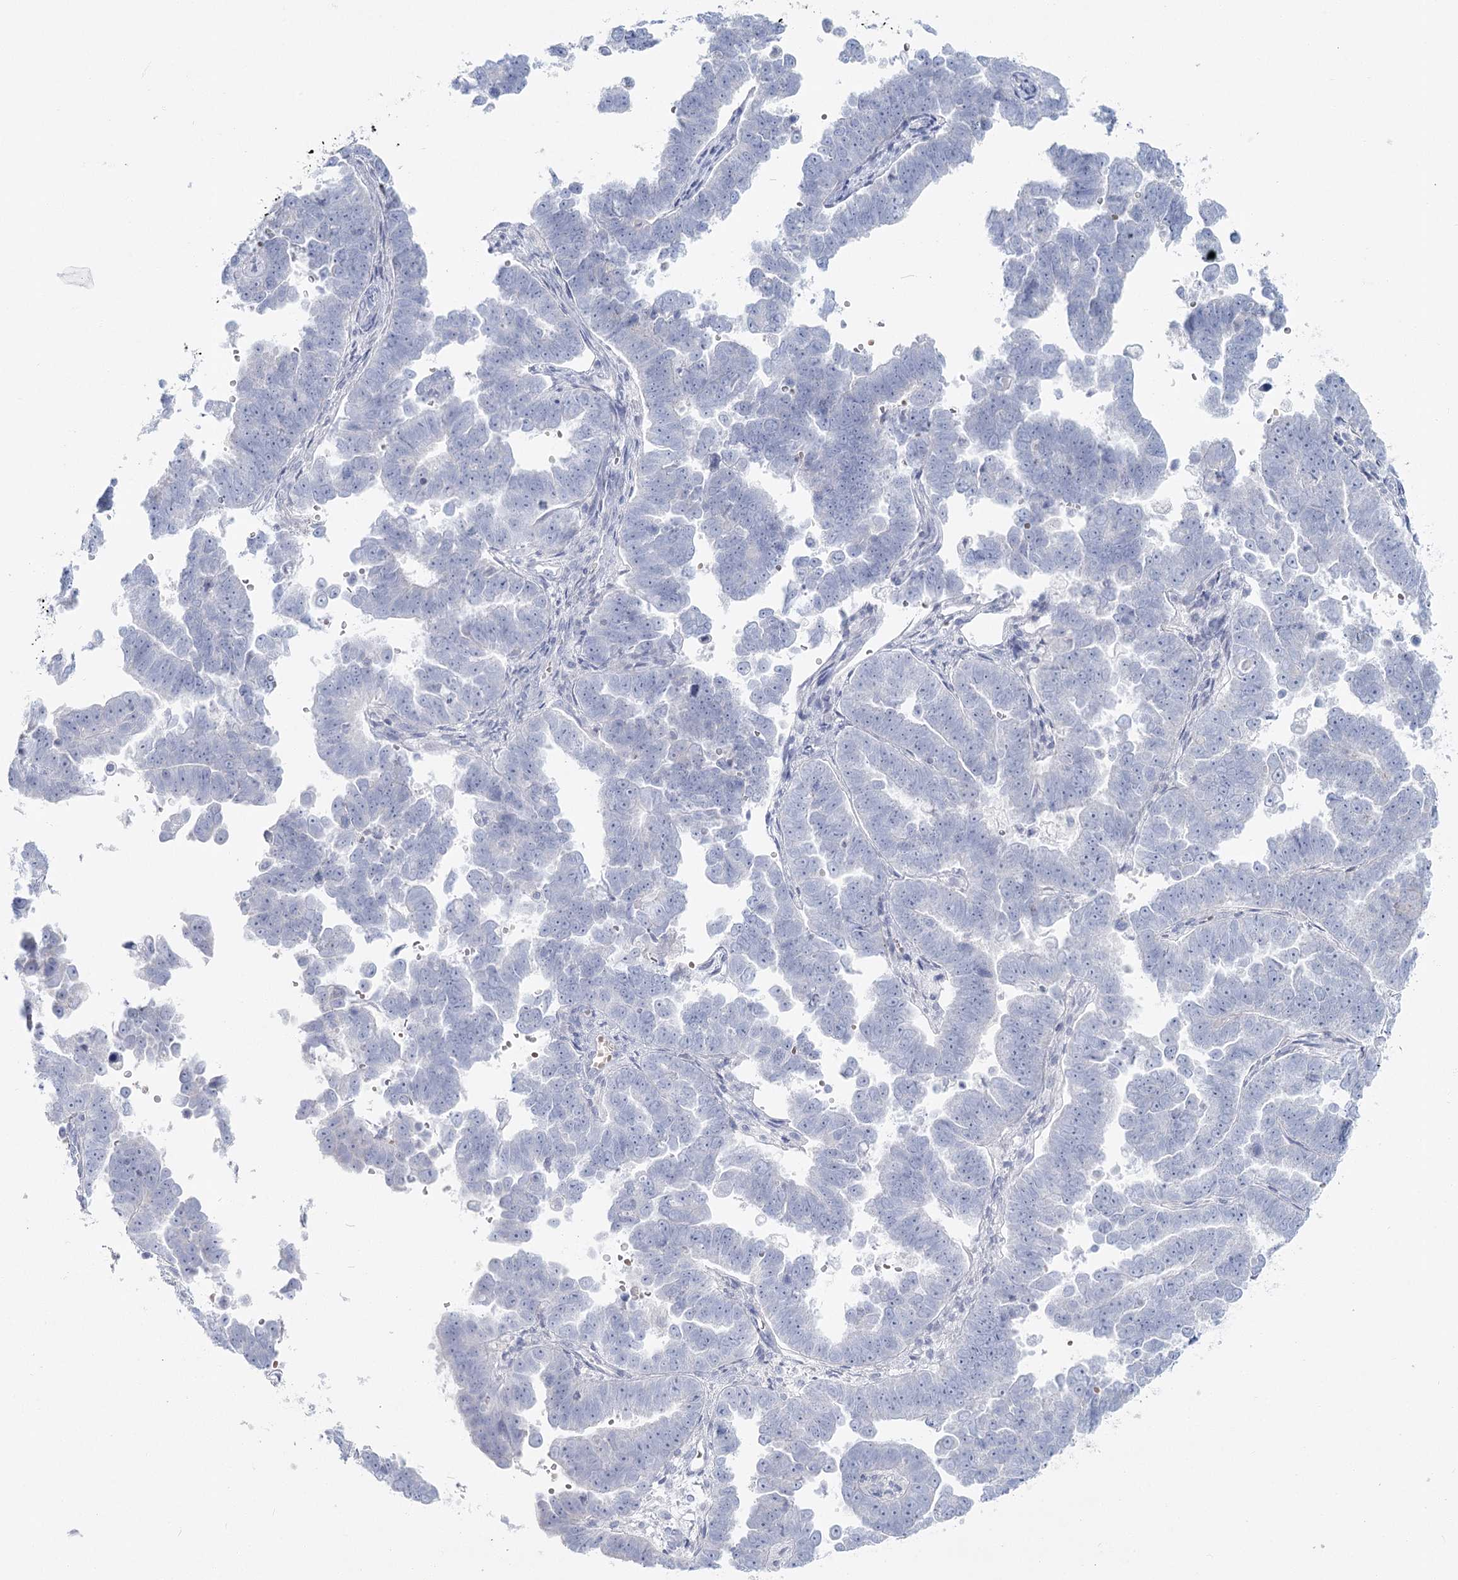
{"staining": {"intensity": "negative", "quantity": "none", "location": "none"}, "tissue": "endometrial cancer", "cell_type": "Tumor cells", "image_type": "cancer", "snomed": [{"axis": "morphology", "description": "Adenocarcinoma, NOS"}, {"axis": "topography", "description": "Endometrium"}], "caption": "IHC micrograph of neoplastic tissue: human endometrial cancer (adenocarcinoma) stained with DAB (3,3'-diaminobenzidine) reveals no significant protein expression in tumor cells.", "gene": "IFIT5", "patient": {"sex": "female", "age": 75}}